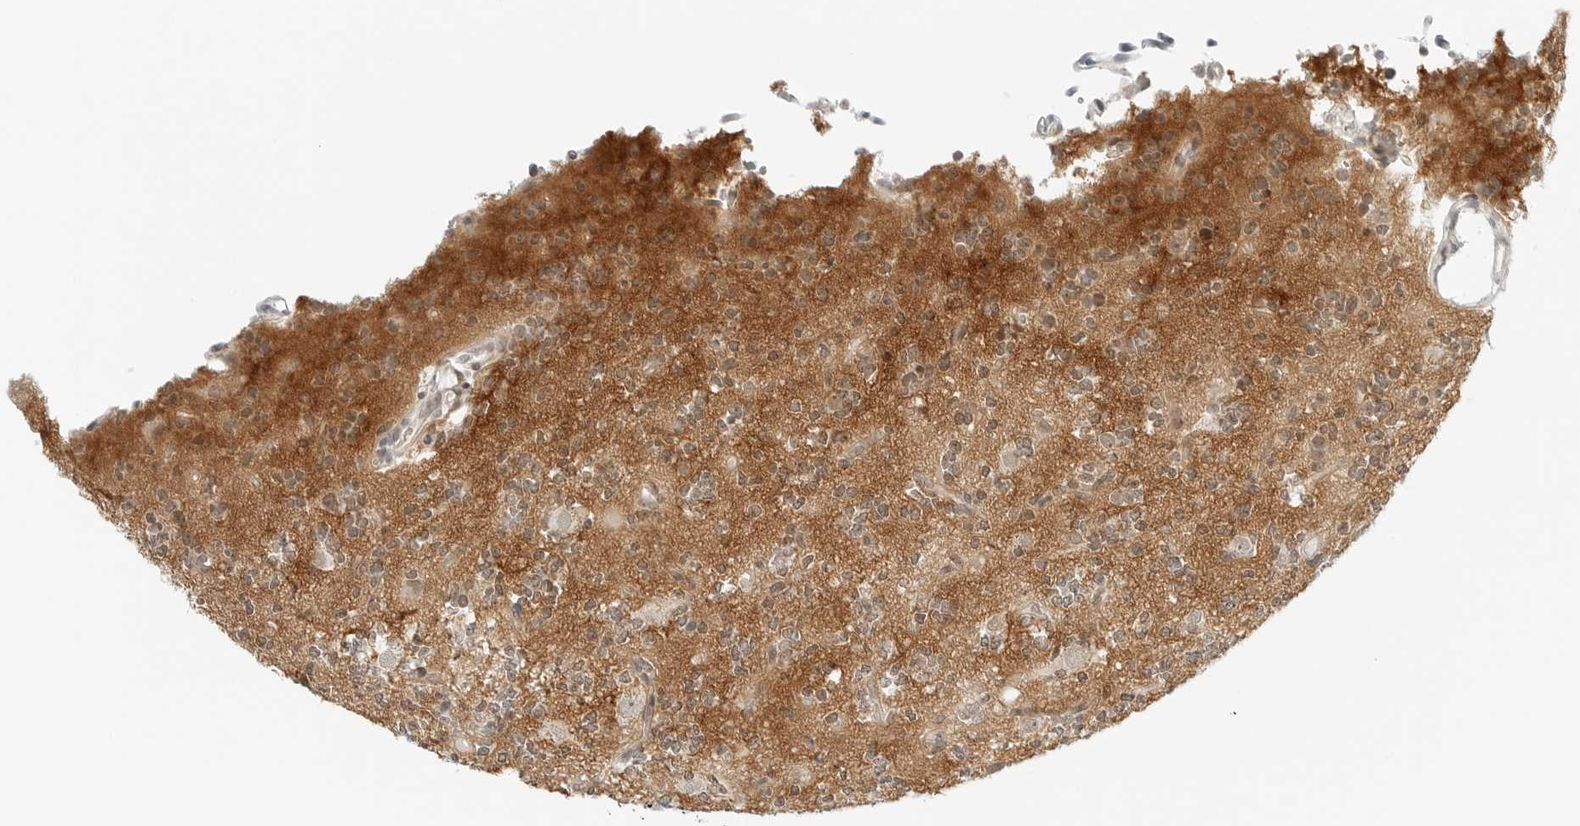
{"staining": {"intensity": "weak", "quantity": ">75%", "location": "nuclear"}, "tissue": "glioma", "cell_type": "Tumor cells", "image_type": "cancer", "snomed": [{"axis": "morphology", "description": "Glioma, malignant, High grade"}, {"axis": "topography", "description": "Brain"}], "caption": "Protein analysis of glioma tissue reveals weak nuclear positivity in approximately >75% of tumor cells.", "gene": "NEO1", "patient": {"sex": "female", "age": 62}}